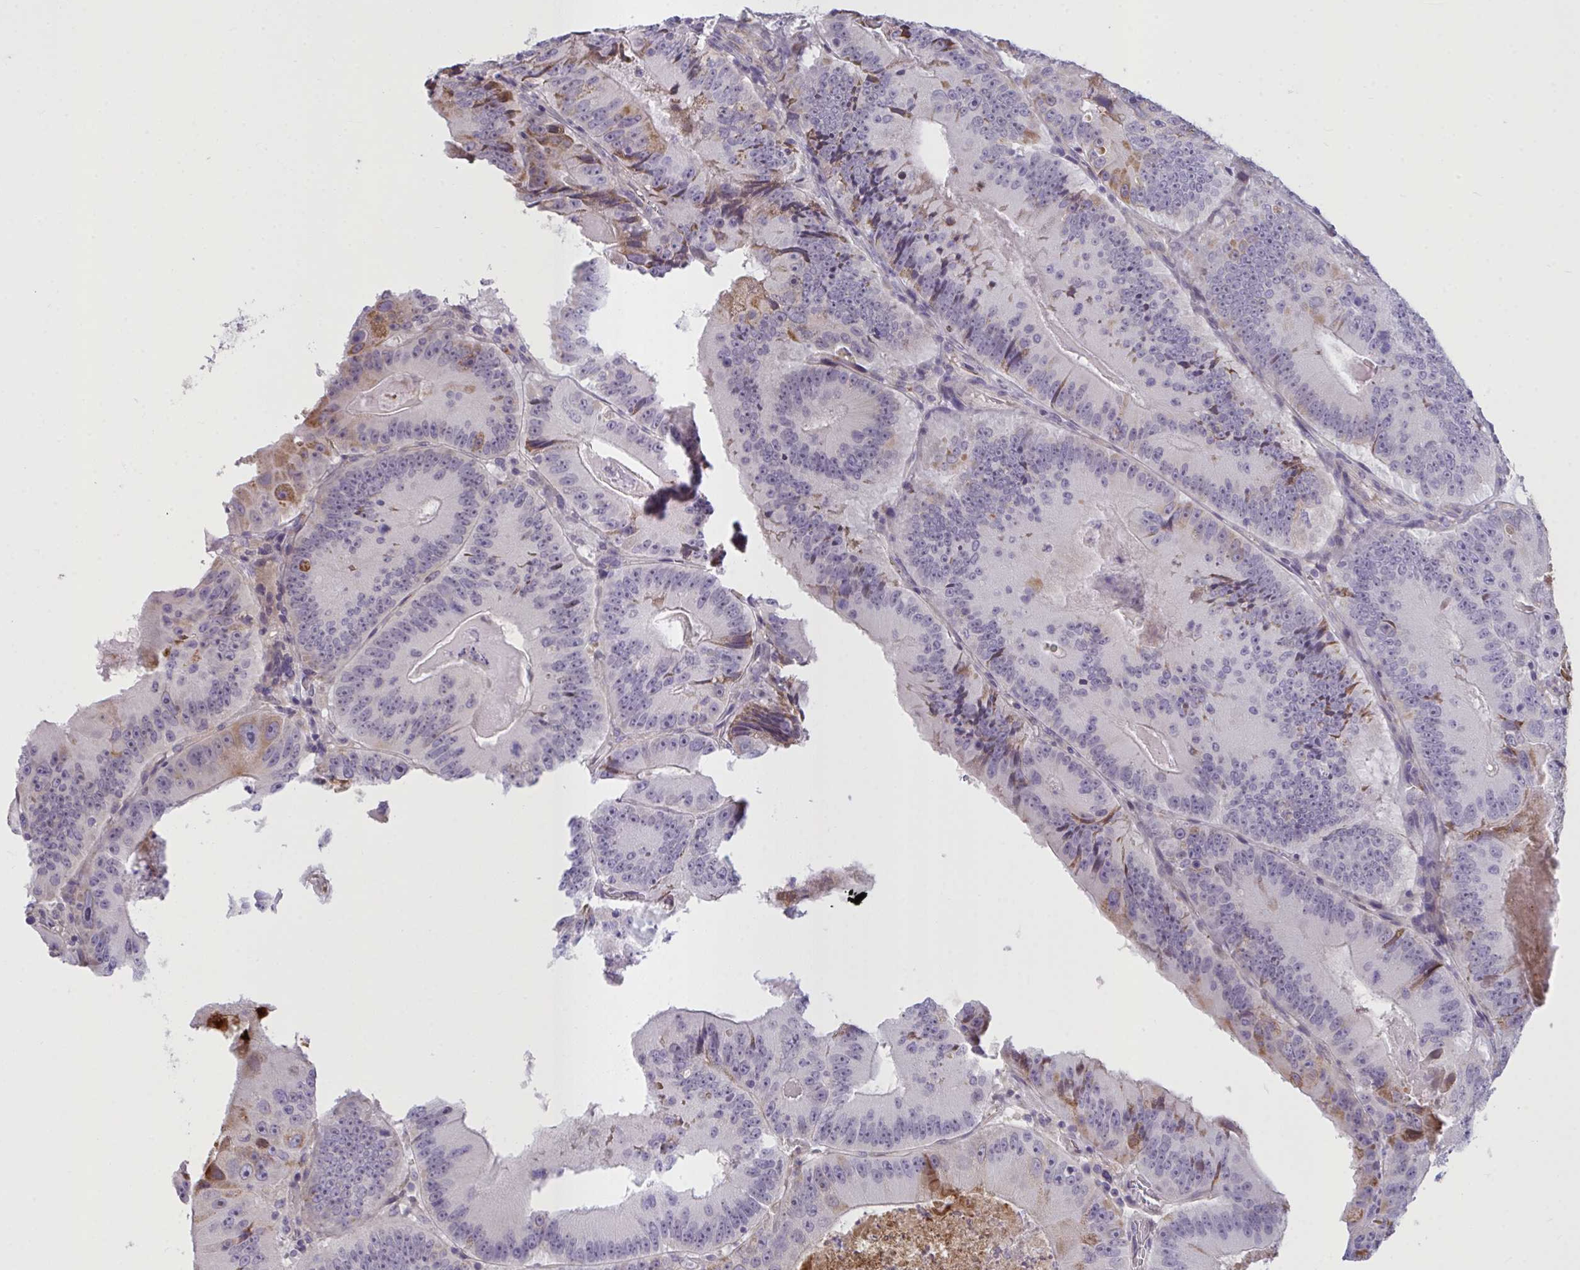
{"staining": {"intensity": "moderate", "quantity": "<25%", "location": "cytoplasmic/membranous"}, "tissue": "colorectal cancer", "cell_type": "Tumor cells", "image_type": "cancer", "snomed": [{"axis": "morphology", "description": "Adenocarcinoma, NOS"}, {"axis": "topography", "description": "Colon"}], "caption": "Colorectal adenocarcinoma stained with a protein marker demonstrates moderate staining in tumor cells.", "gene": "SEMA6B", "patient": {"sex": "female", "age": 86}}